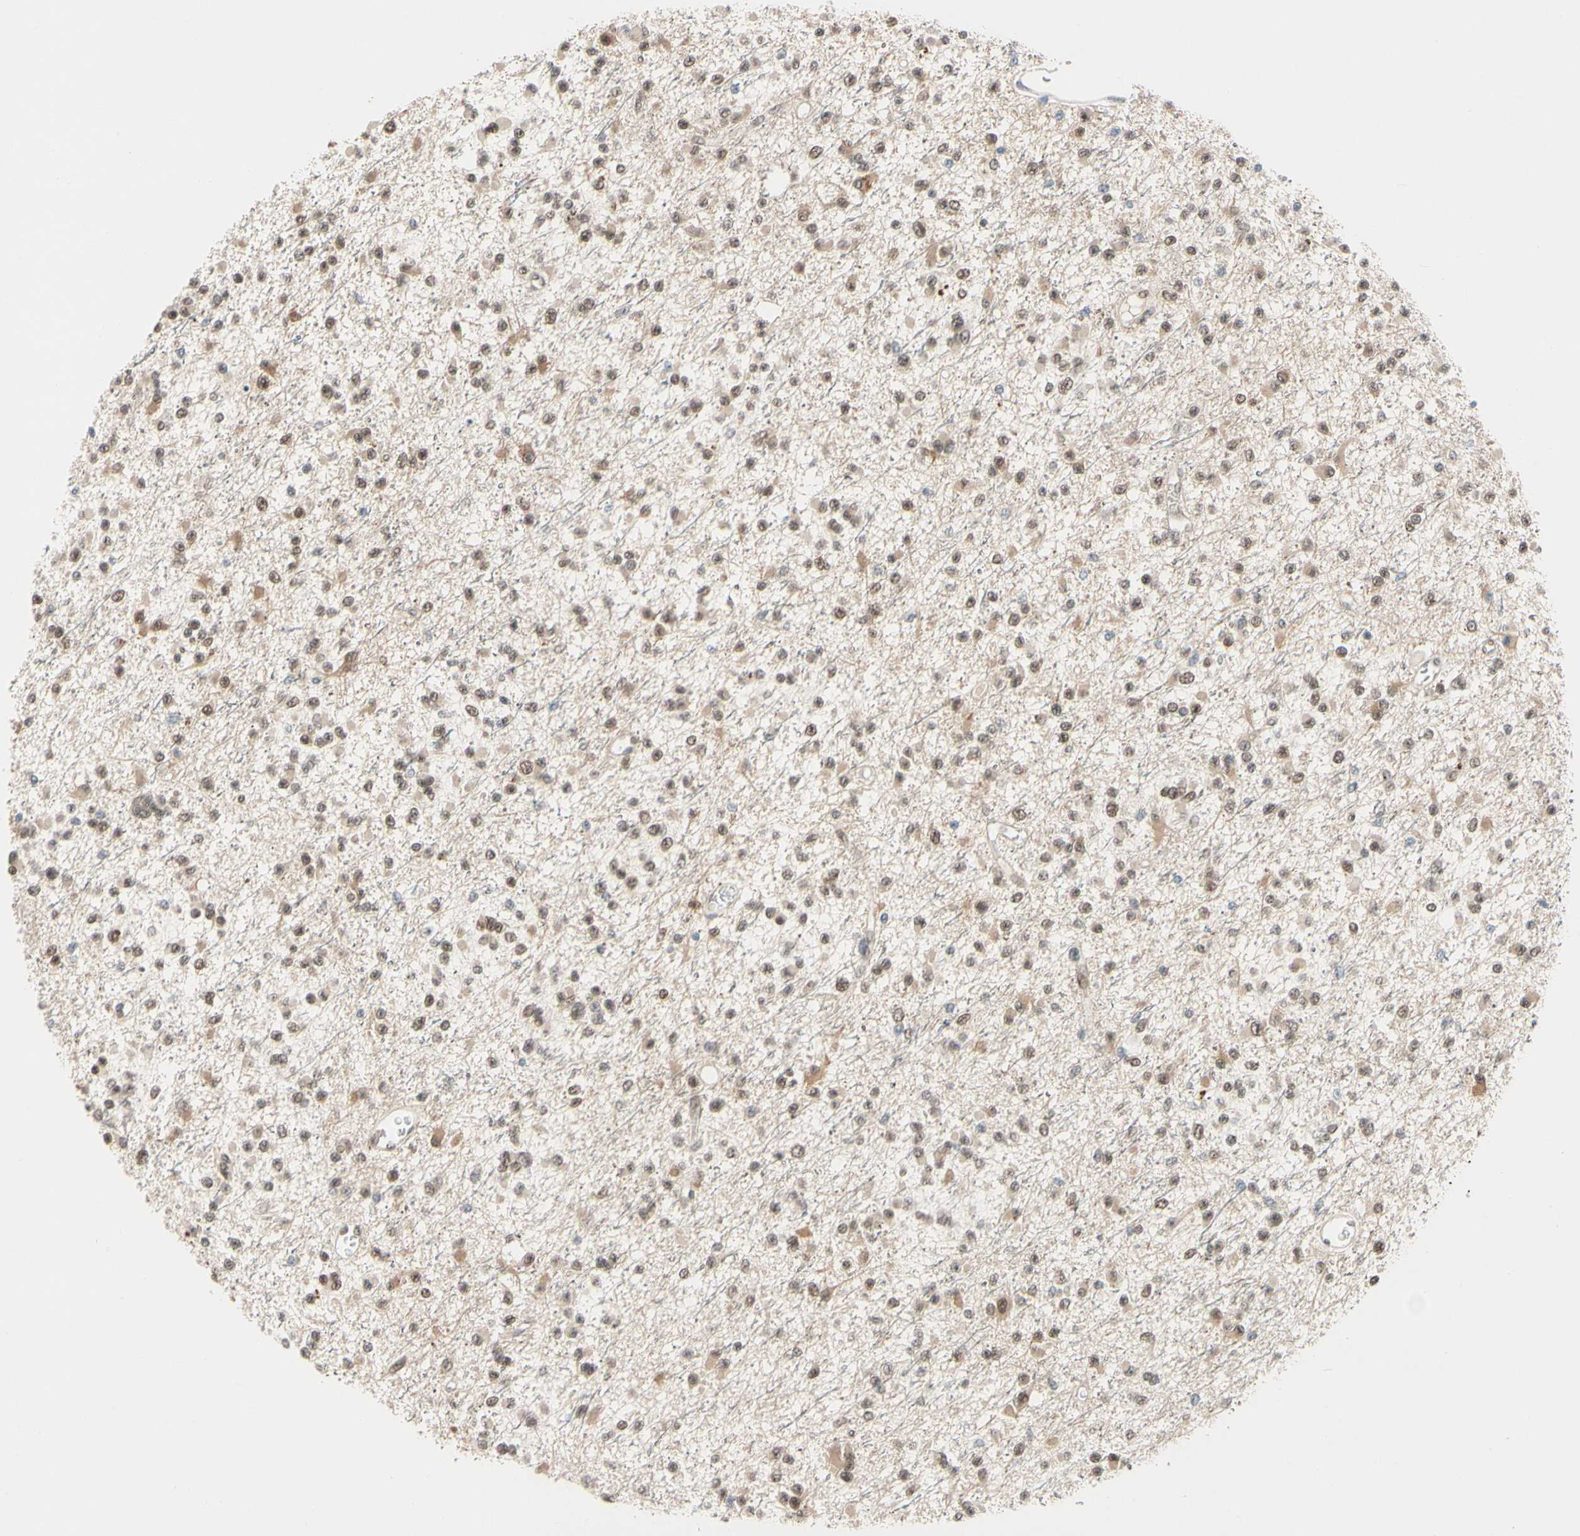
{"staining": {"intensity": "weak", "quantity": ">75%", "location": "nuclear"}, "tissue": "glioma", "cell_type": "Tumor cells", "image_type": "cancer", "snomed": [{"axis": "morphology", "description": "Glioma, malignant, Low grade"}, {"axis": "topography", "description": "Brain"}], "caption": "A photomicrograph of human malignant low-grade glioma stained for a protein demonstrates weak nuclear brown staining in tumor cells.", "gene": "TAF4", "patient": {"sex": "female", "age": 22}}